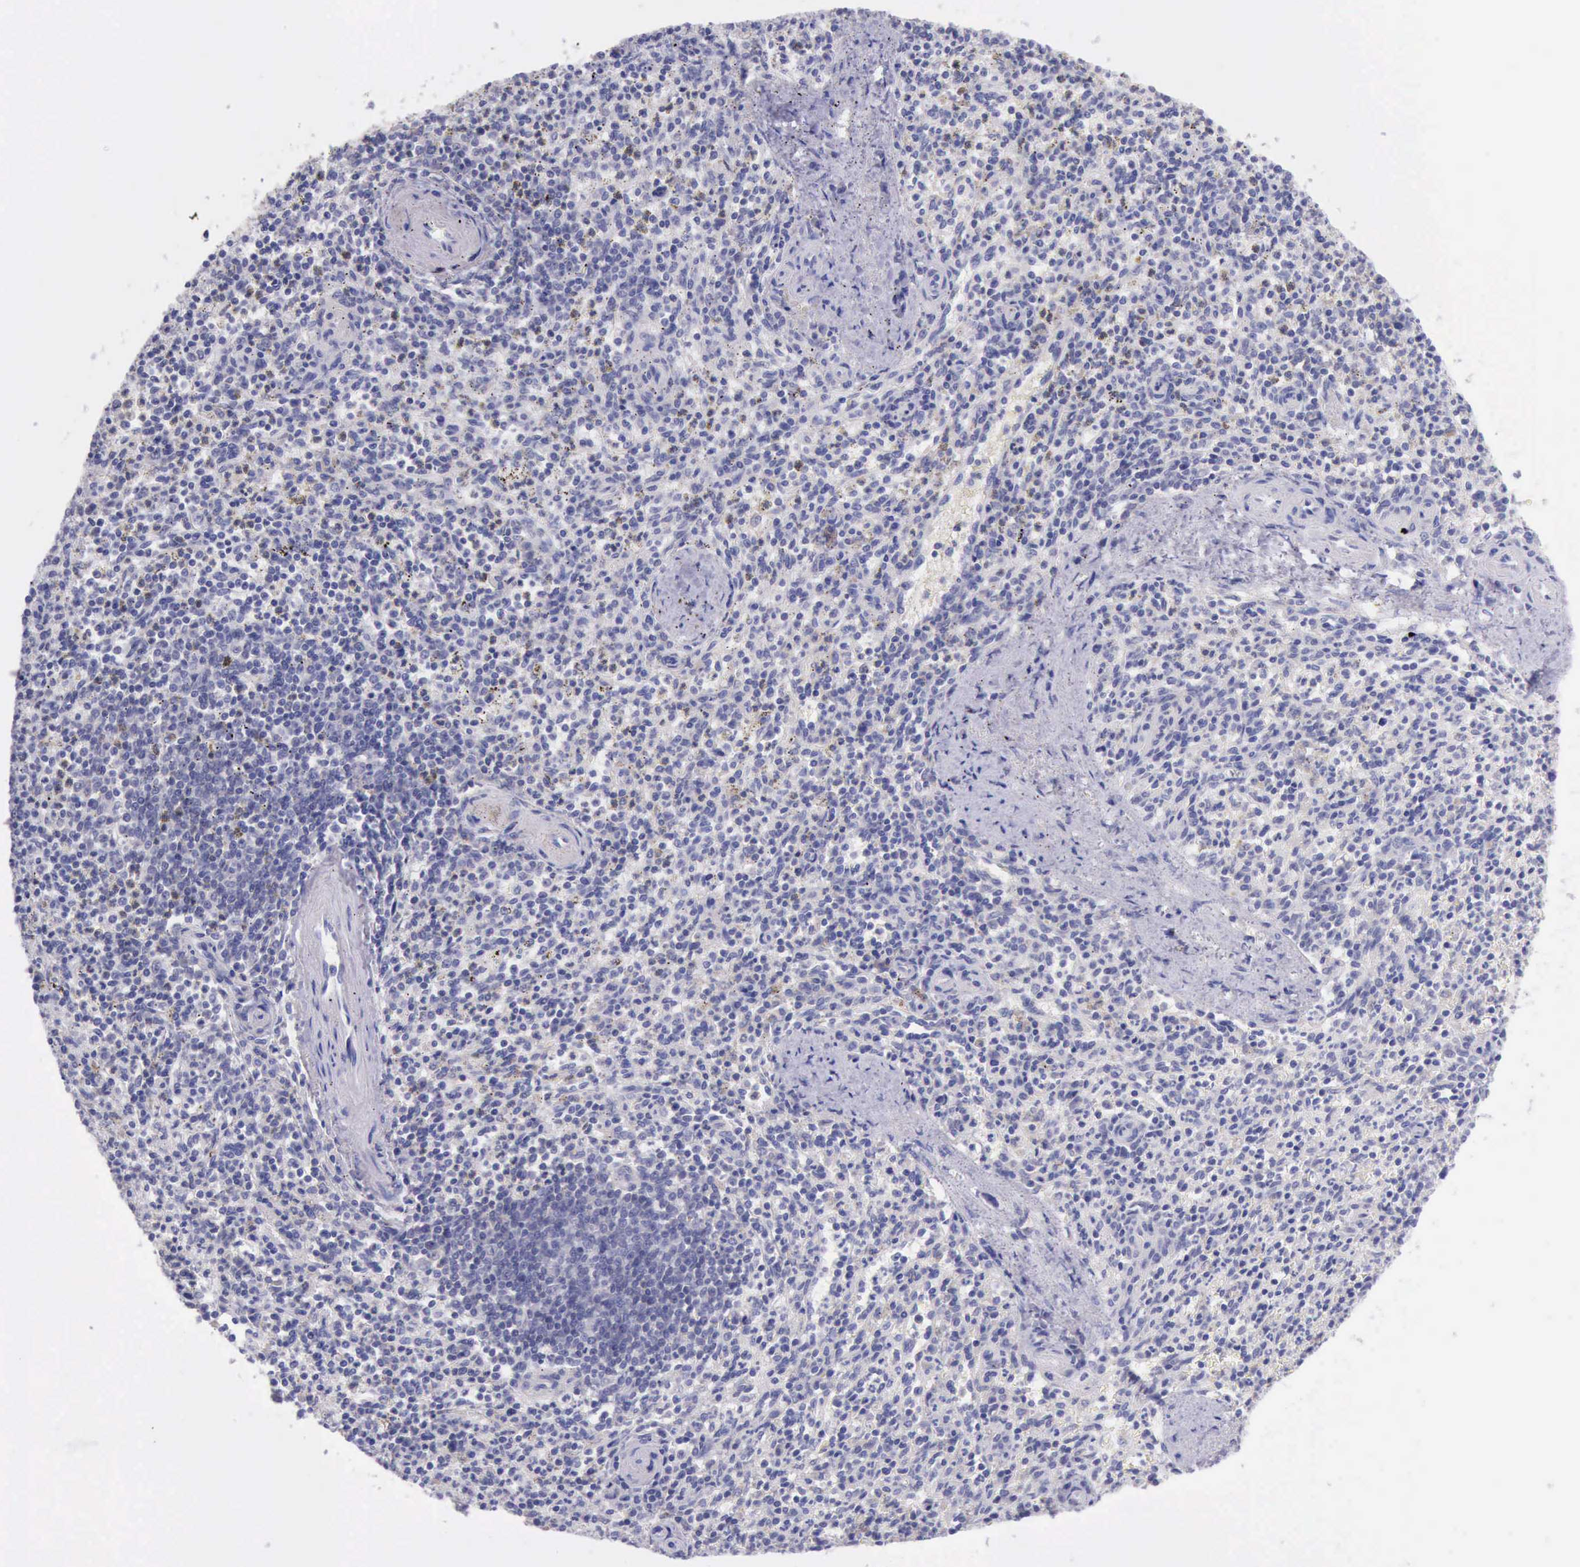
{"staining": {"intensity": "negative", "quantity": "none", "location": "none"}, "tissue": "spleen", "cell_type": "Cells in red pulp", "image_type": "normal", "snomed": [{"axis": "morphology", "description": "Normal tissue, NOS"}, {"axis": "topography", "description": "Spleen"}], "caption": "This is a histopathology image of immunohistochemistry (IHC) staining of unremarkable spleen, which shows no expression in cells in red pulp. (DAB (3,3'-diaminobenzidine) IHC with hematoxylin counter stain).", "gene": "LRFN5", "patient": {"sex": "male", "age": 72}}